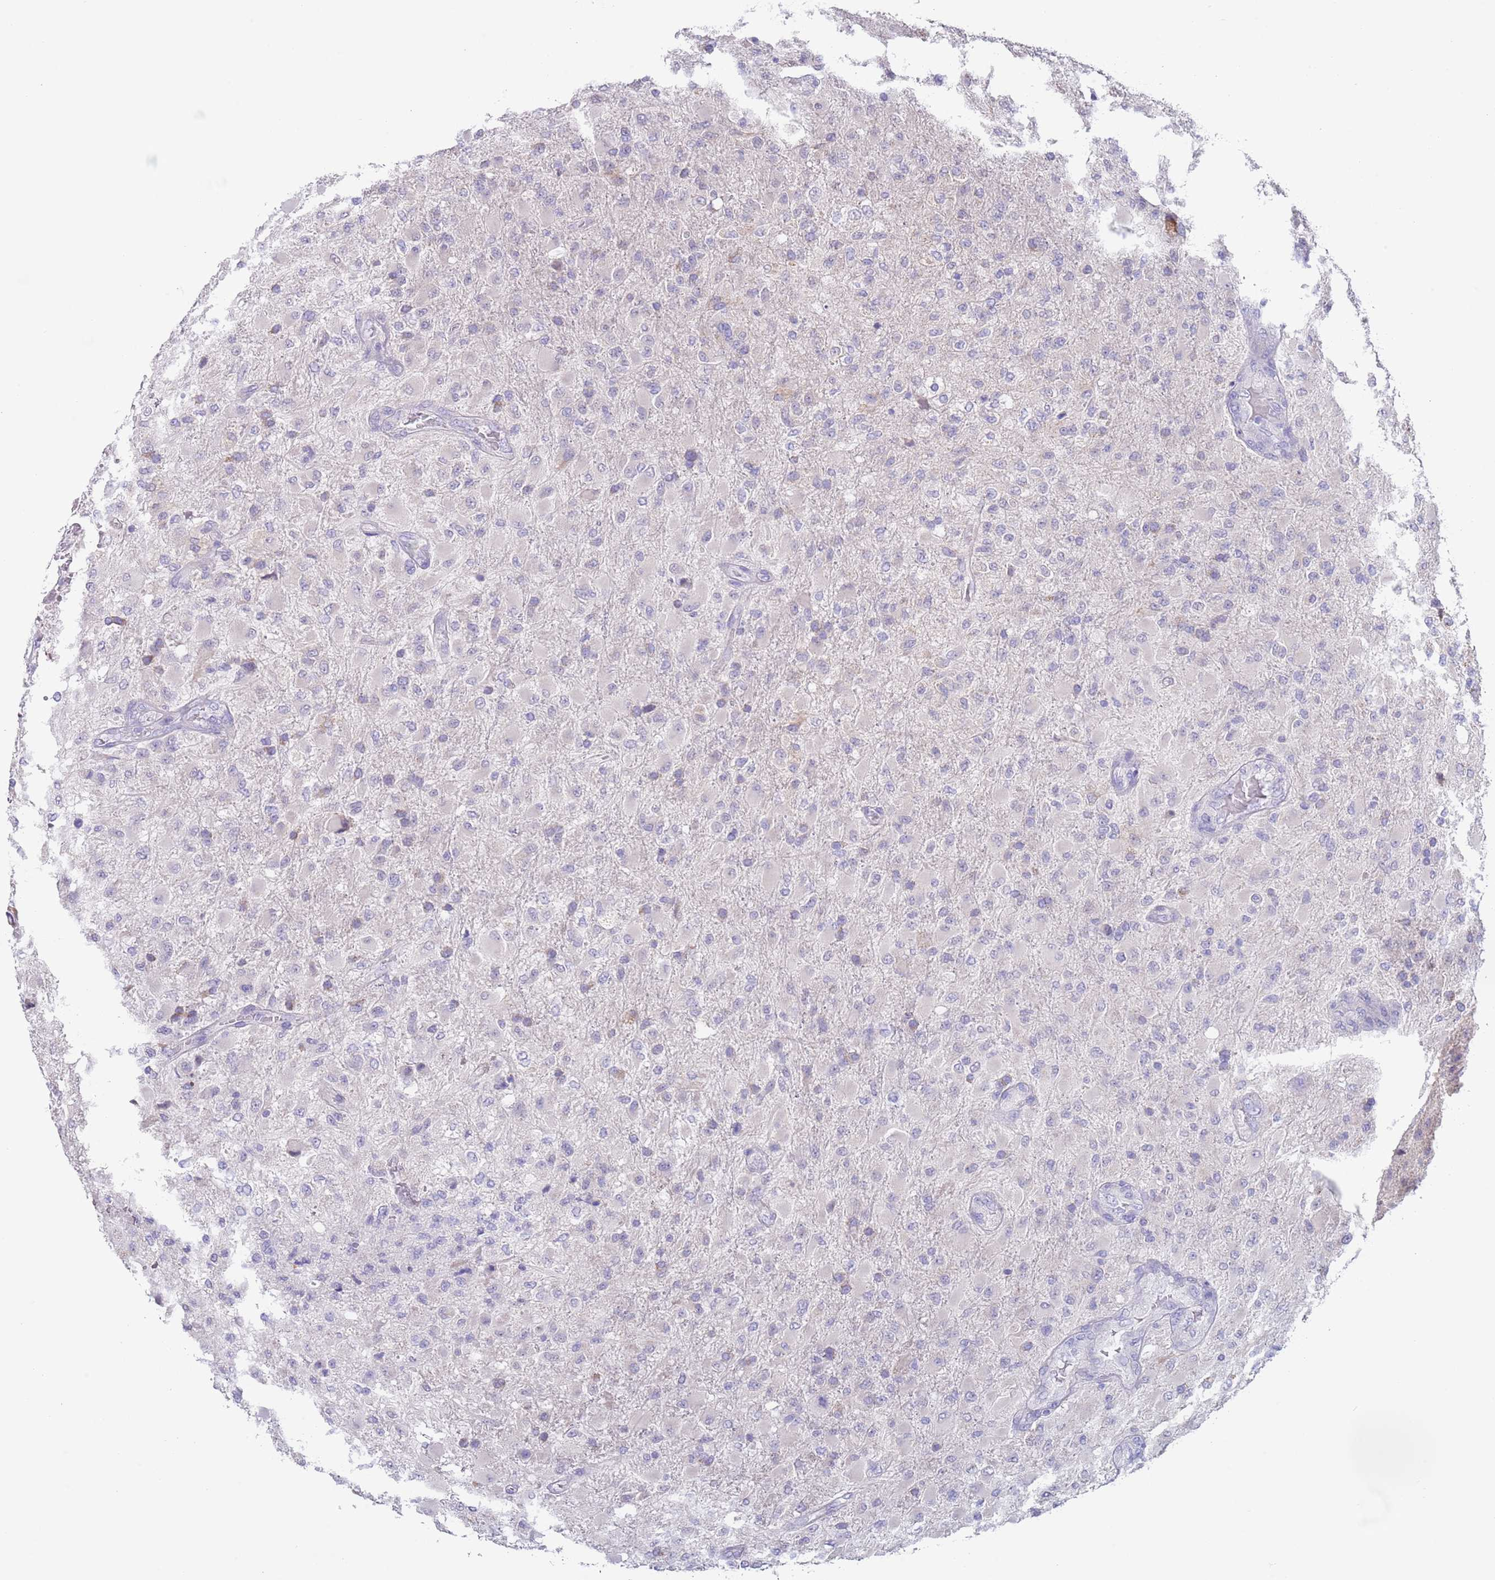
{"staining": {"intensity": "negative", "quantity": "none", "location": "none"}, "tissue": "glioma", "cell_type": "Tumor cells", "image_type": "cancer", "snomed": [{"axis": "morphology", "description": "Glioma, malignant, Low grade"}, {"axis": "topography", "description": "Brain"}], "caption": "This is an IHC image of glioma. There is no staining in tumor cells.", "gene": "SPIRE2", "patient": {"sex": "male", "age": 65}}